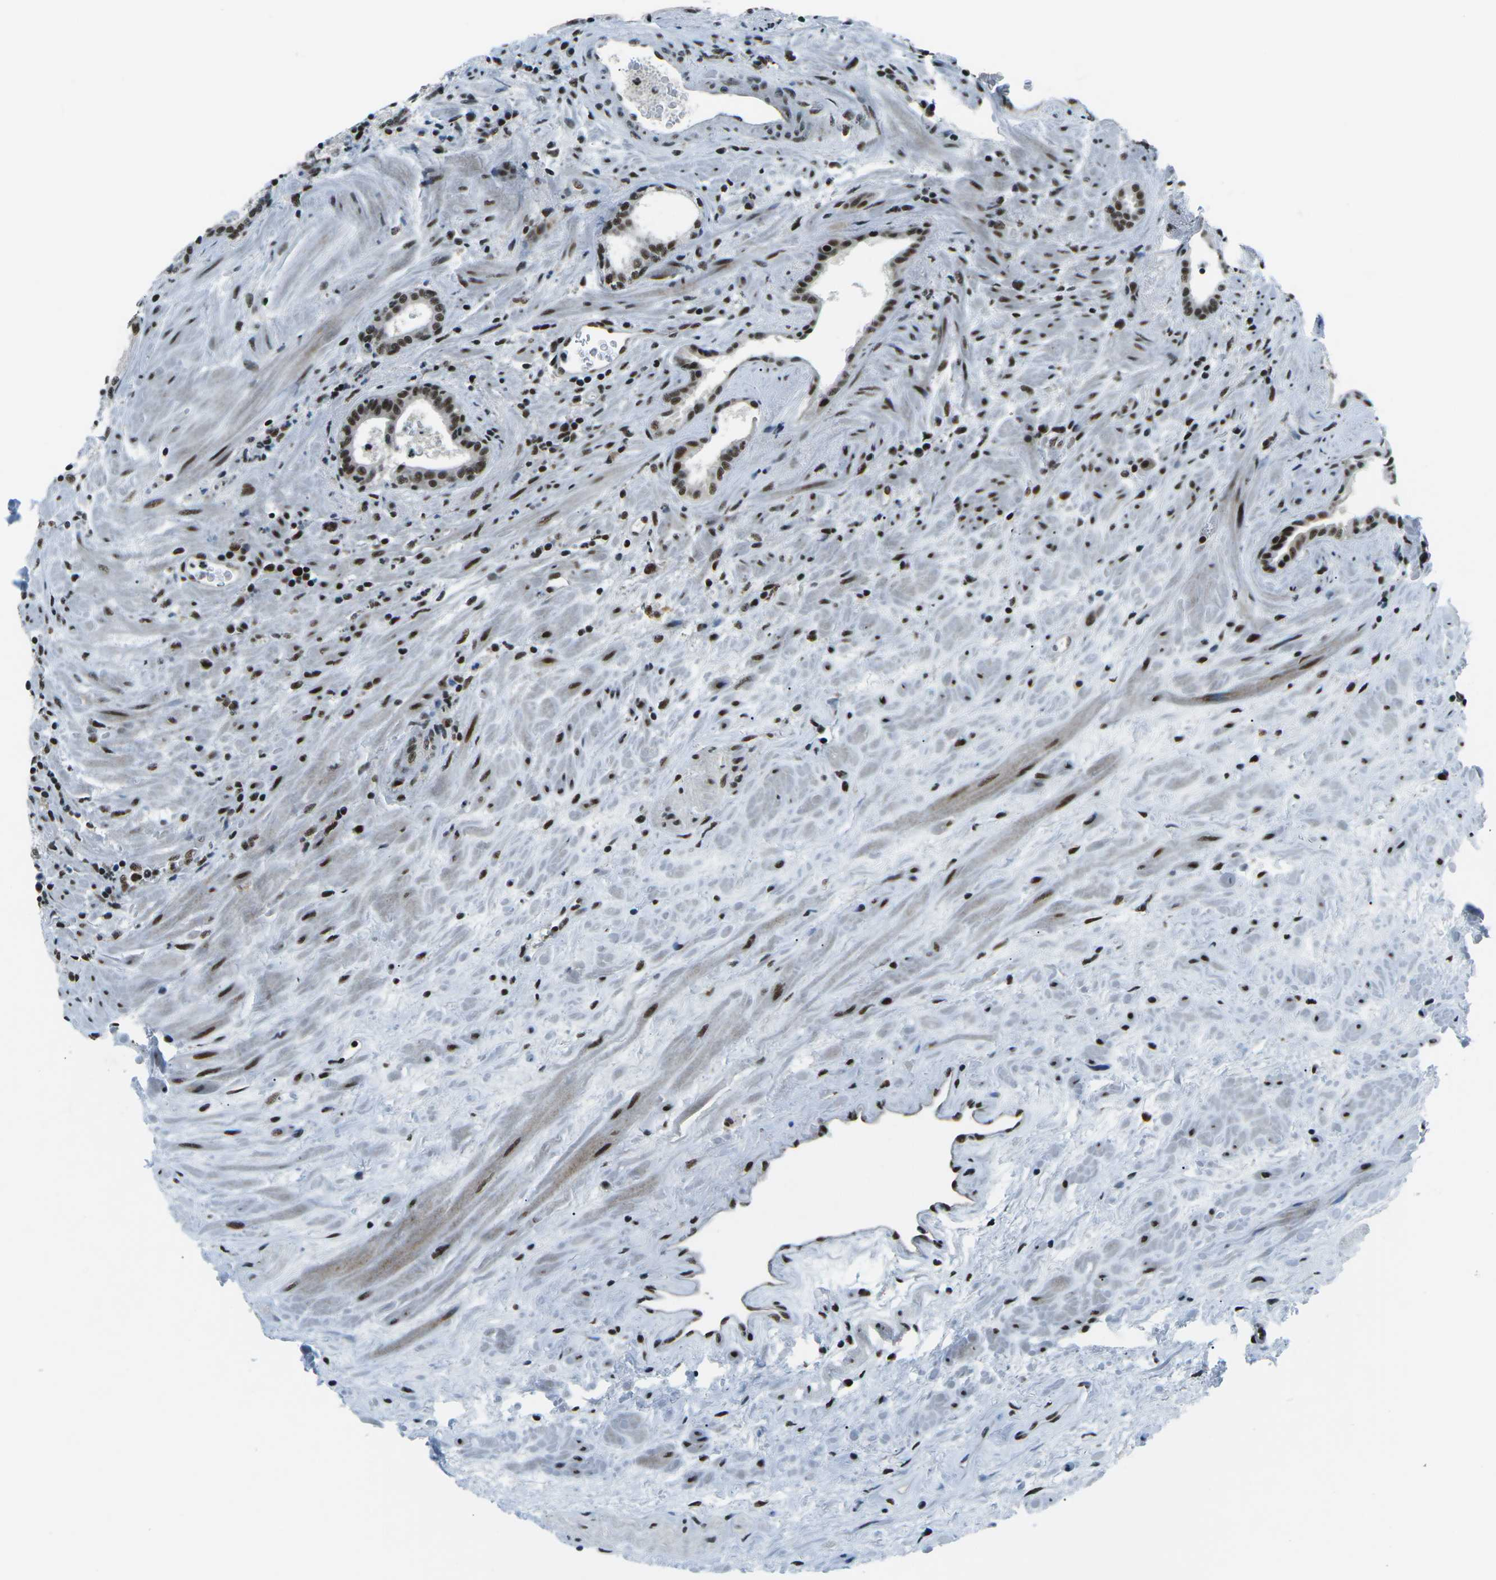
{"staining": {"intensity": "moderate", "quantity": ">75%", "location": "nuclear"}, "tissue": "prostate cancer", "cell_type": "Tumor cells", "image_type": "cancer", "snomed": [{"axis": "morphology", "description": "Adenocarcinoma, High grade"}, {"axis": "topography", "description": "Prostate"}], "caption": "A brown stain shows moderate nuclear staining of a protein in adenocarcinoma (high-grade) (prostate) tumor cells.", "gene": "RBL2", "patient": {"sex": "male", "age": 71}}